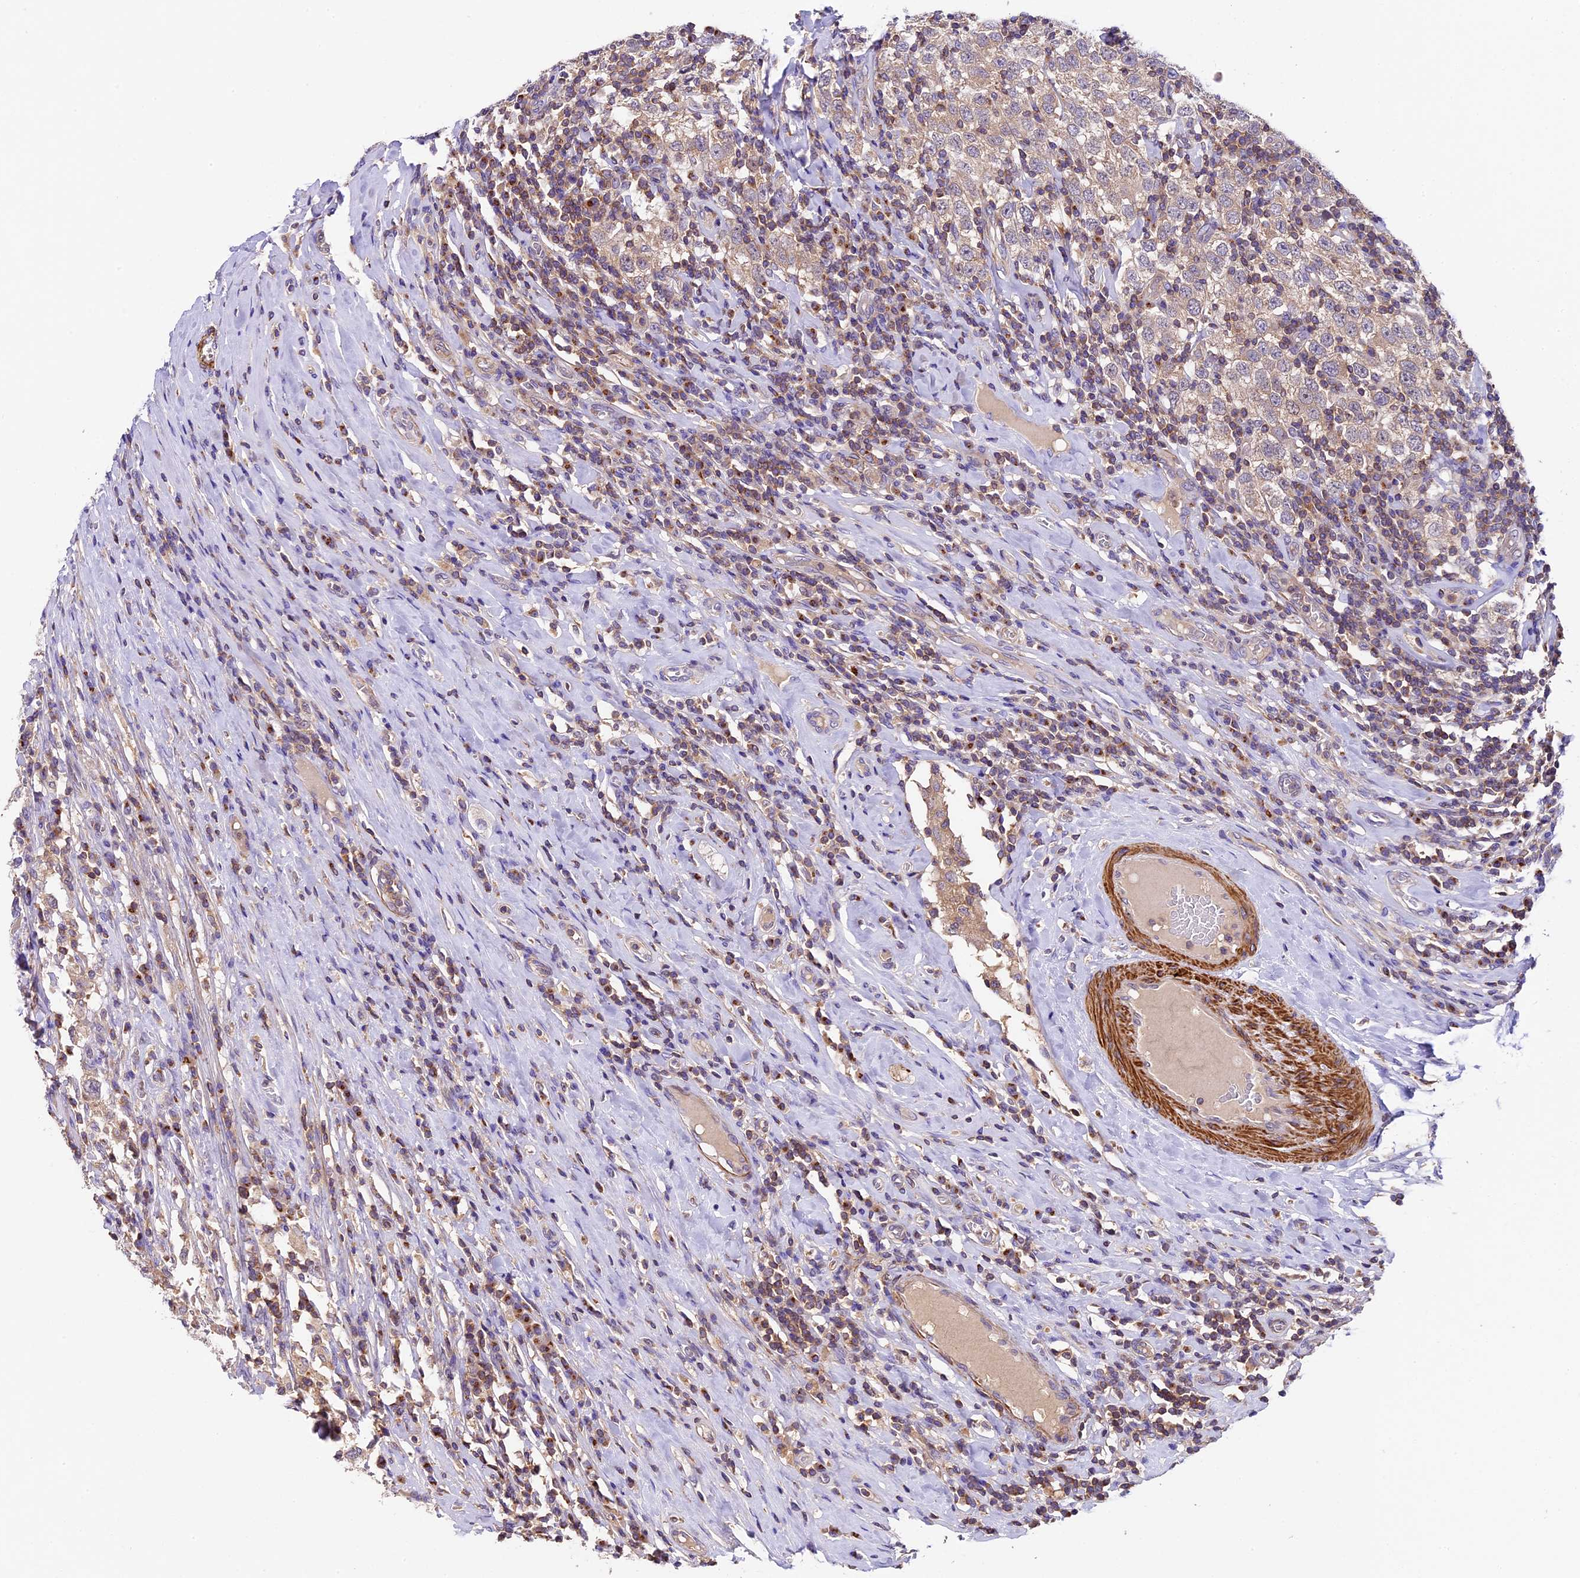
{"staining": {"intensity": "weak", "quantity": "<25%", "location": "cytoplasmic/membranous"}, "tissue": "testis cancer", "cell_type": "Tumor cells", "image_type": "cancer", "snomed": [{"axis": "morphology", "description": "Seminoma, NOS"}, {"axis": "topography", "description": "Testis"}], "caption": "The photomicrograph reveals no staining of tumor cells in testis seminoma.", "gene": "TBC1D1", "patient": {"sex": "male", "age": 41}}